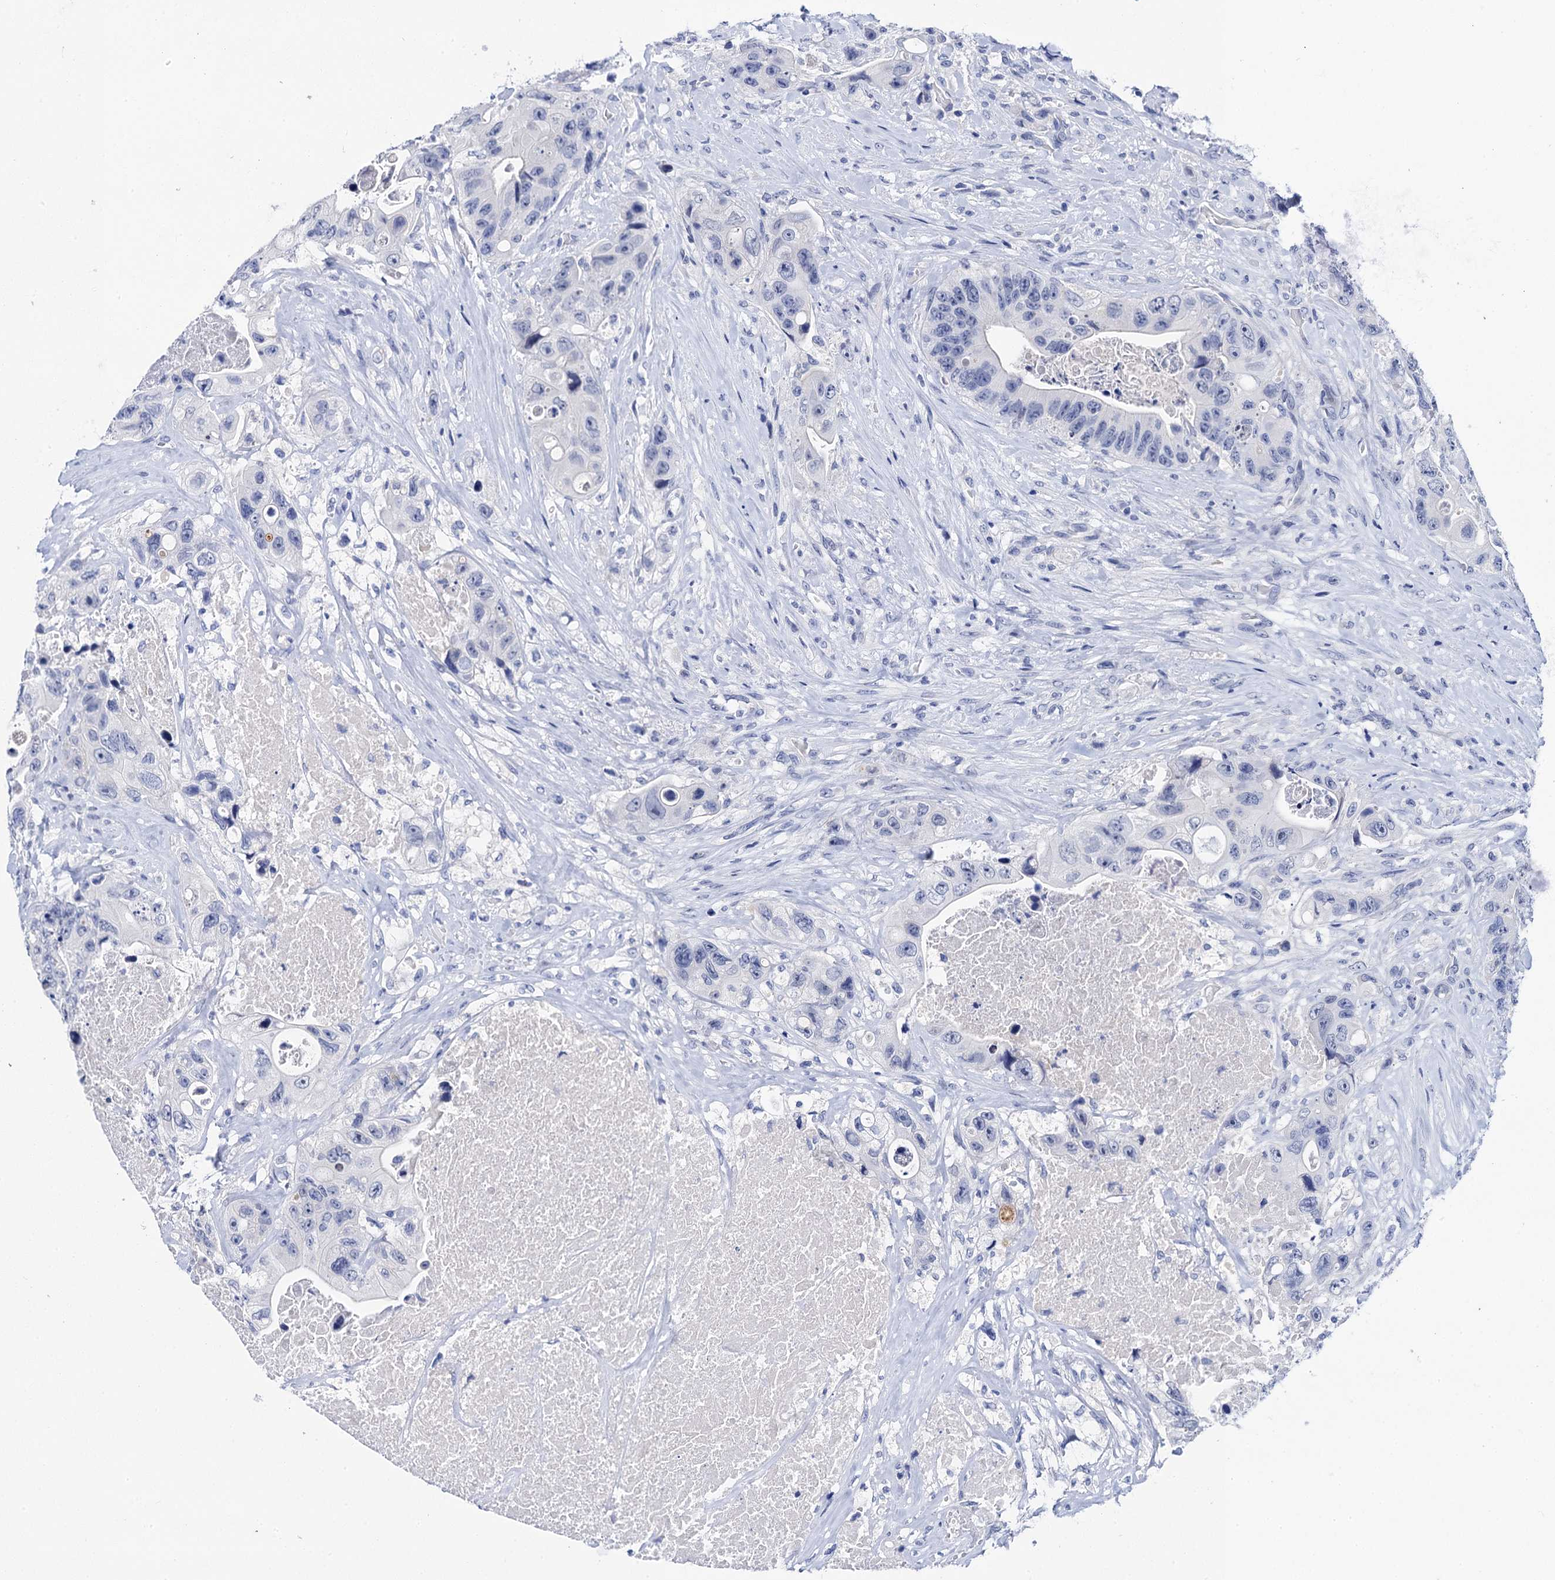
{"staining": {"intensity": "negative", "quantity": "none", "location": "none"}, "tissue": "colorectal cancer", "cell_type": "Tumor cells", "image_type": "cancer", "snomed": [{"axis": "morphology", "description": "Adenocarcinoma, NOS"}, {"axis": "topography", "description": "Colon"}], "caption": "This is an IHC image of adenocarcinoma (colorectal). There is no expression in tumor cells.", "gene": "LYPD3", "patient": {"sex": "female", "age": 46}}